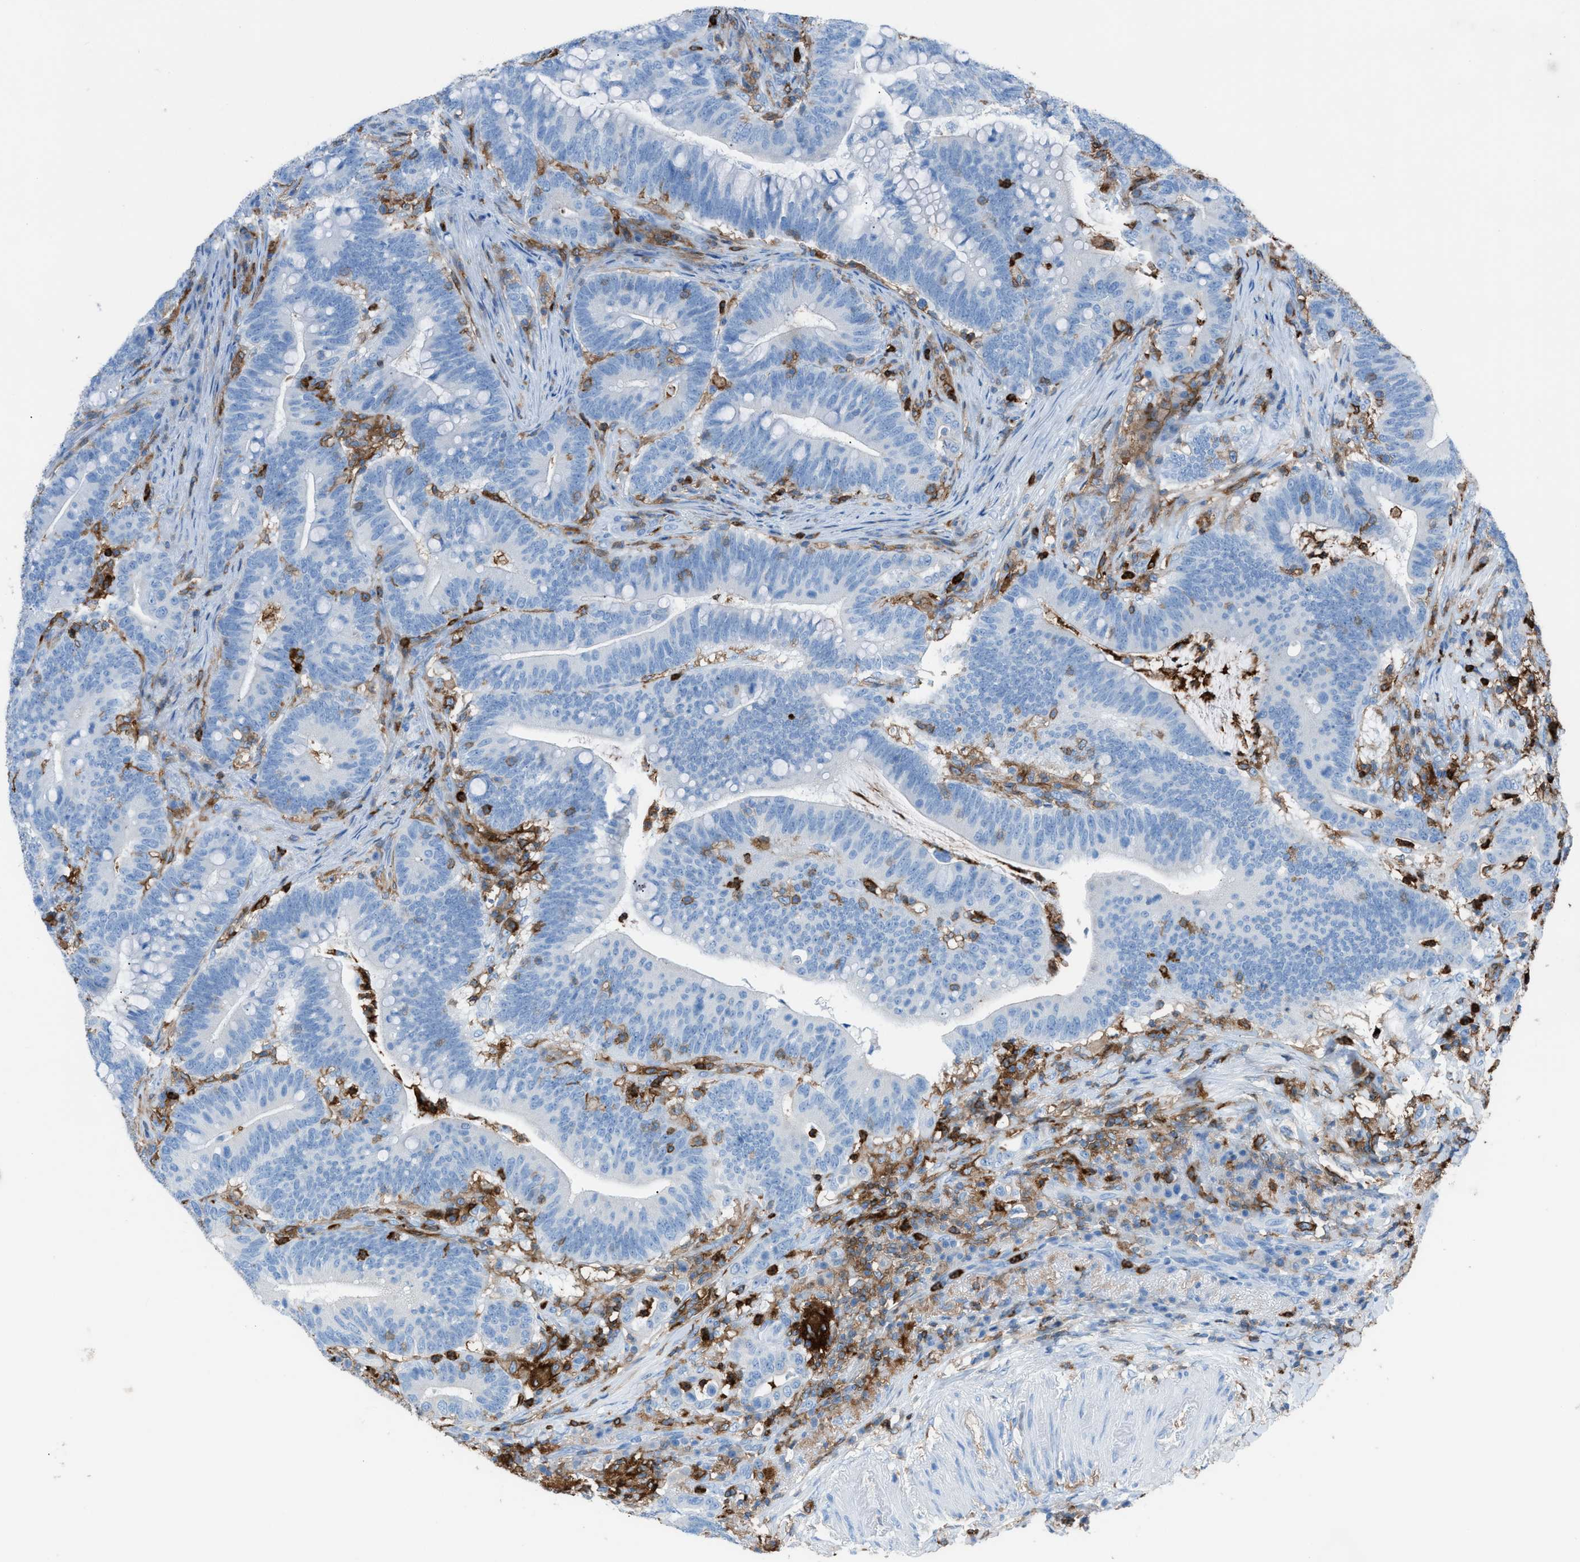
{"staining": {"intensity": "negative", "quantity": "none", "location": "none"}, "tissue": "colorectal cancer", "cell_type": "Tumor cells", "image_type": "cancer", "snomed": [{"axis": "morphology", "description": "Normal tissue, NOS"}, {"axis": "morphology", "description": "Adenocarcinoma, NOS"}, {"axis": "topography", "description": "Colon"}], "caption": "The IHC histopathology image has no significant staining in tumor cells of colorectal cancer tissue. (DAB (3,3'-diaminobenzidine) immunohistochemistry (IHC), high magnification).", "gene": "ITGB2", "patient": {"sex": "female", "age": 66}}